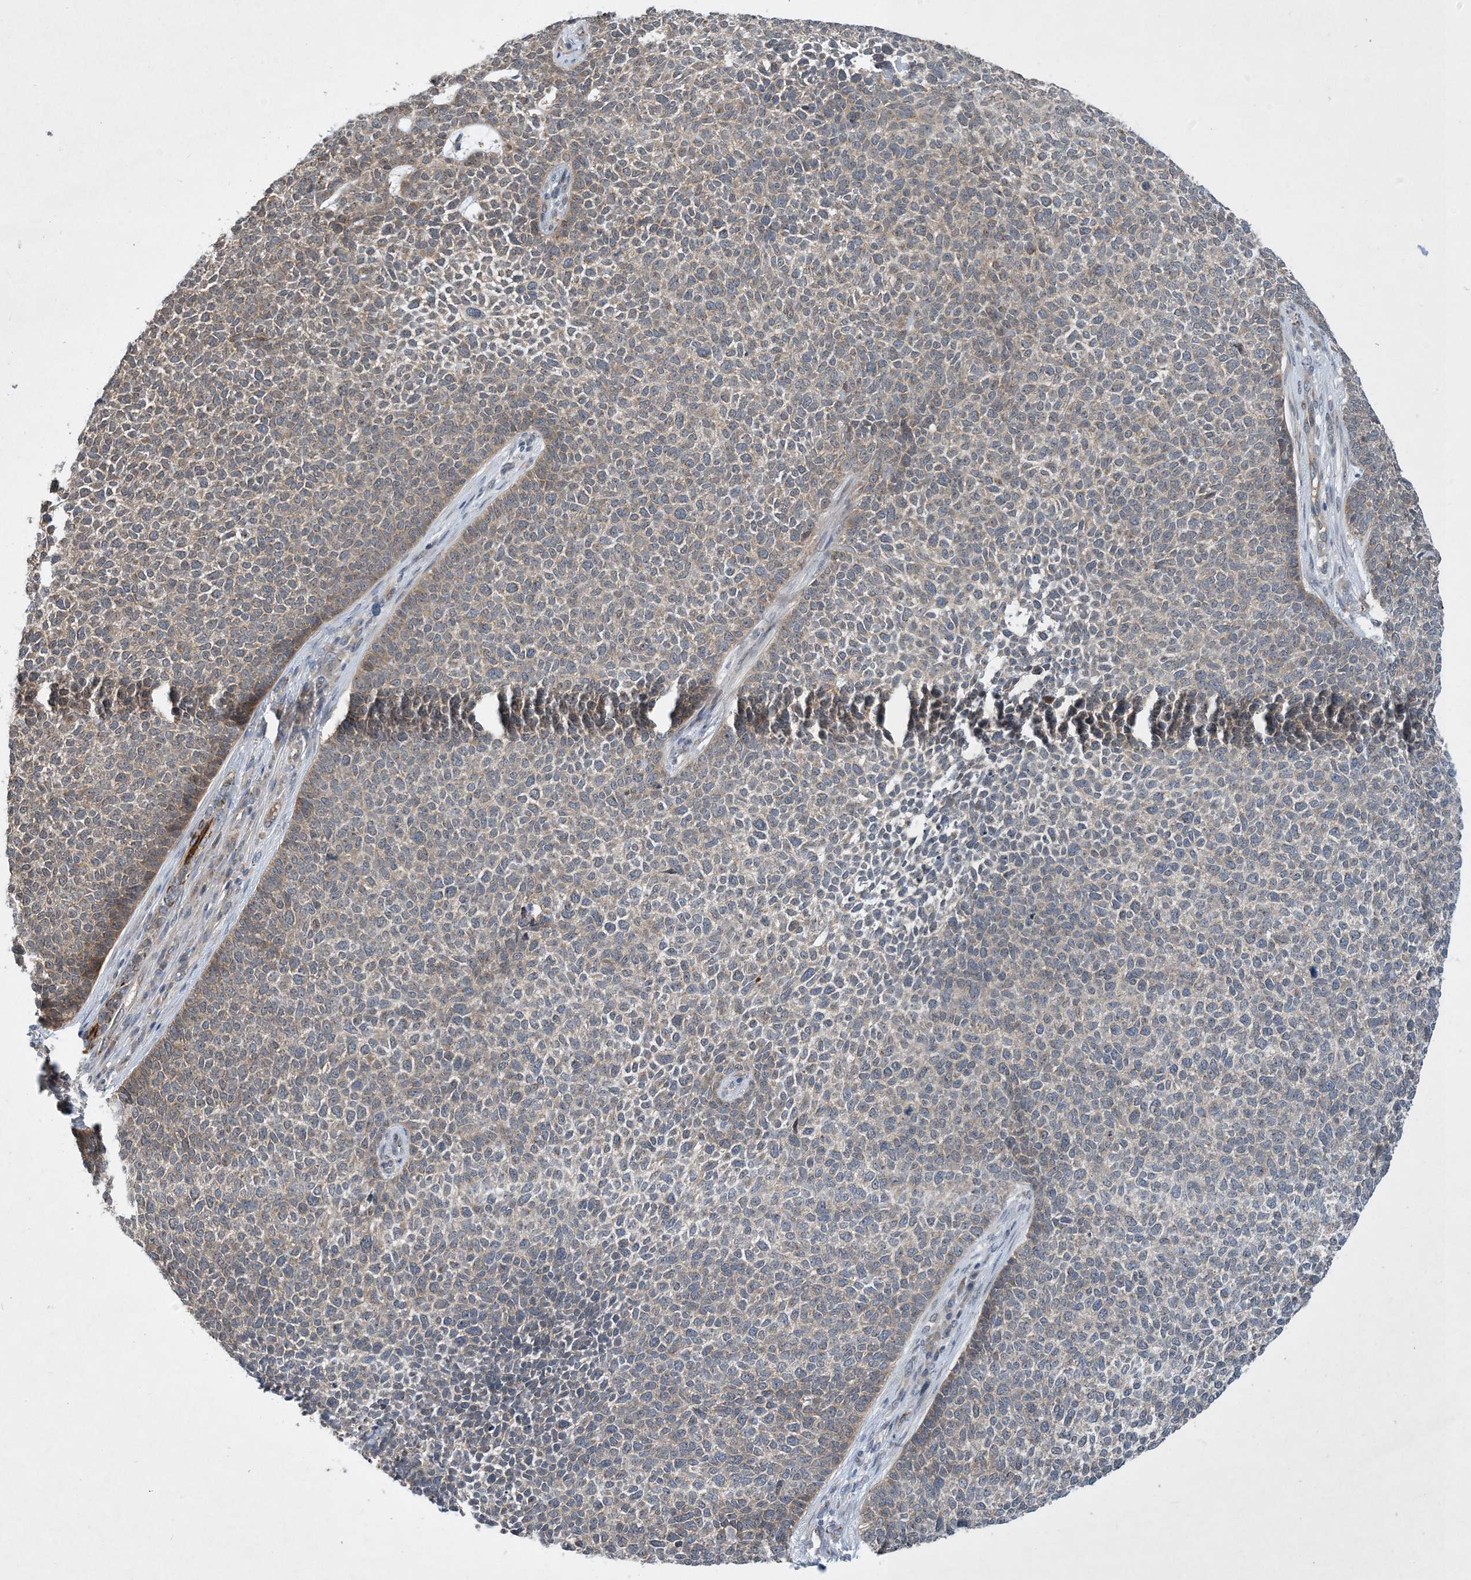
{"staining": {"intensity": "weak", "quantity": "25%-75%", "location": "cytoplasmic/membranous"}, "tissue": "skin cancer", "cell_type": "Tumor cells", "image_type": "cancer", "snomed": [{"axis": "morphology", "description": "Basal cell carcinoma"}, {"axis": "topography", "description": "Skin"}], "caption": "A micrograph of skin cancer stained for a protein shows weak cytoplasmic/membranous brown staining in tumor cells.", "gene": "TINAG", "patient": {"sex": "female", "age": 84}}